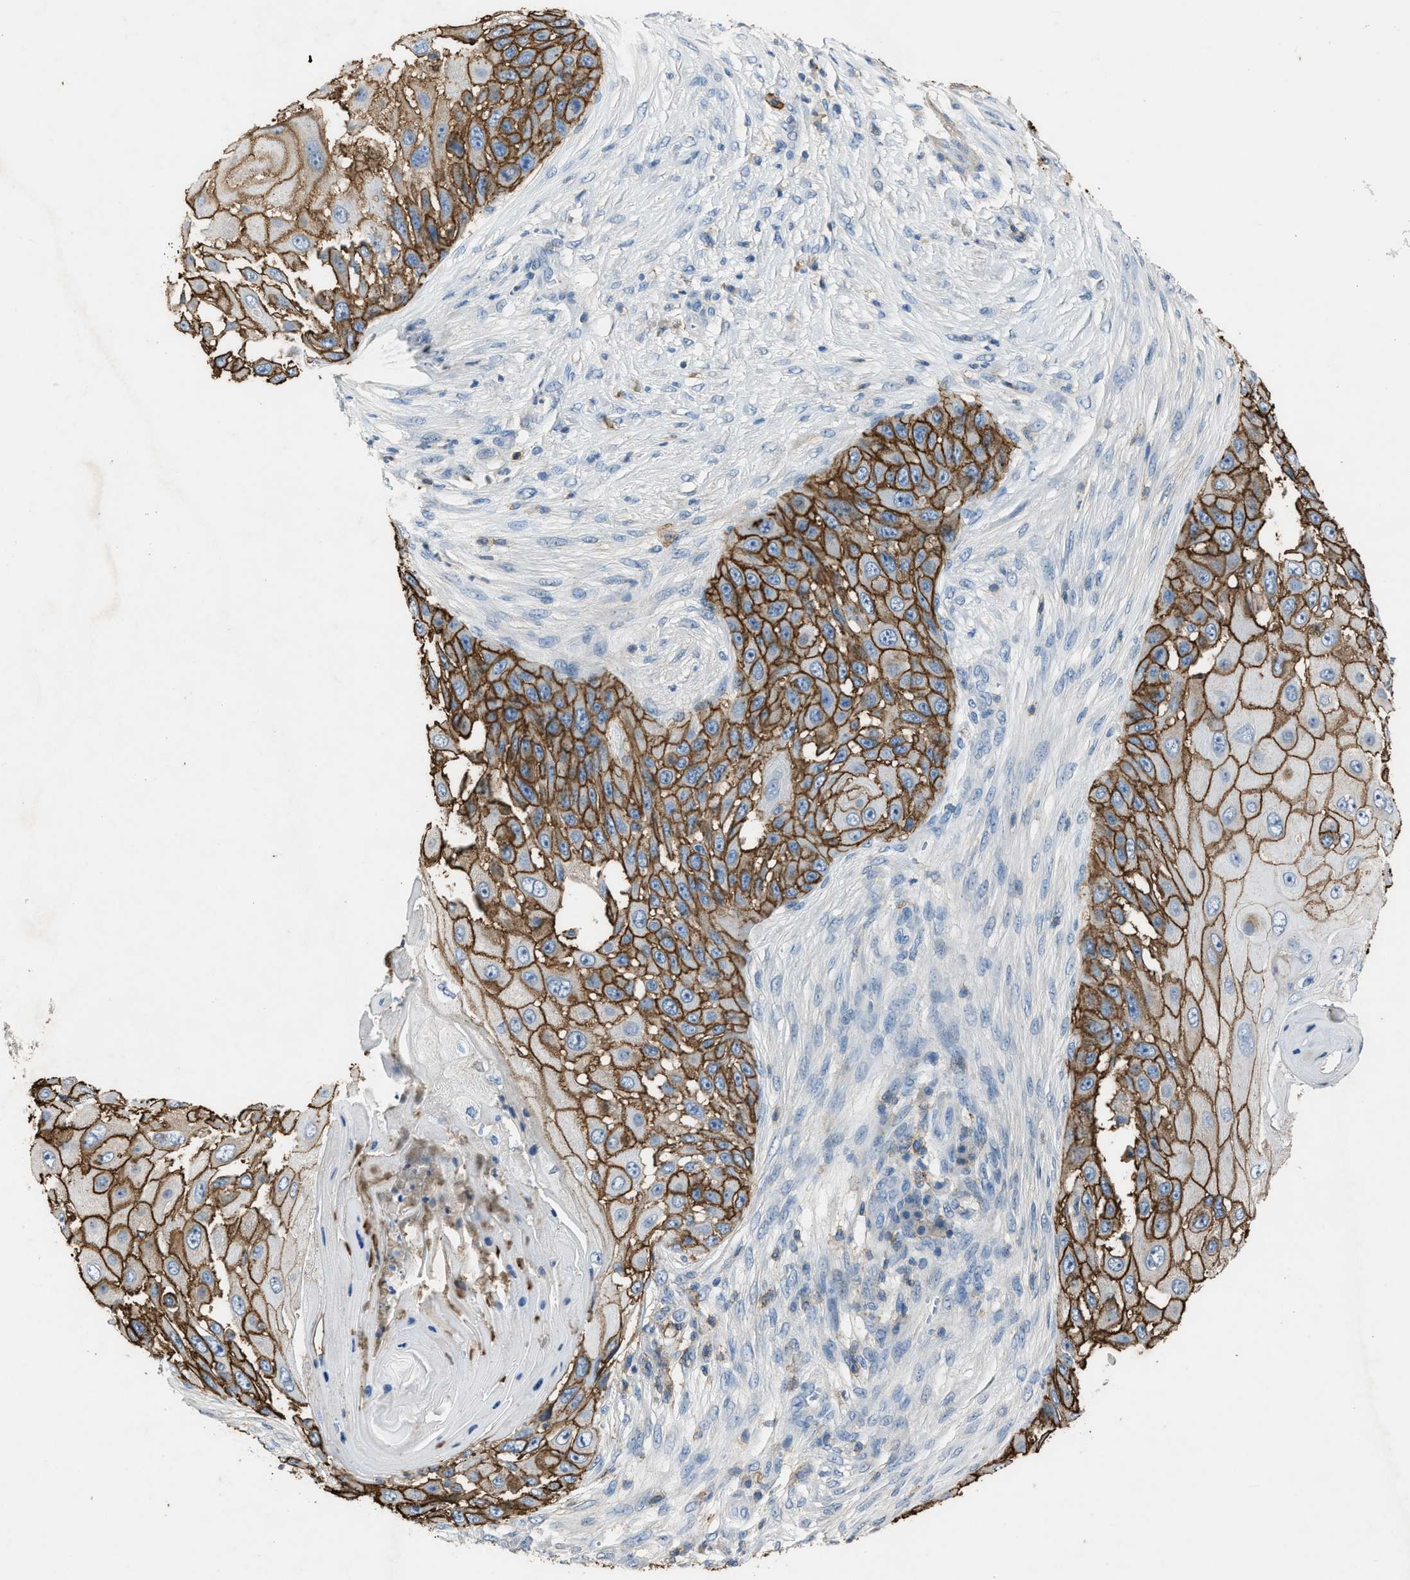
{"staining": {"intensity": "strong", "quantity": ">75%", "location": "cytoplasmic/membranous"}, "tissue": "skin cancer", "cell_type": "Tumor cells", "image_type": "cancer", "snomed": [{"axis": "morphology", "description": "Squamous cell carcinoma, NOS"}, {"axis": "topography", "description": "Skin"}], "caption": "Immunohistochemical staining of human skin cancer displays high levels of strong cytoplasmic/membranous positivity in approximately >75% of tumor cells.", "gene": "OR51E1", "patient": {"sex": "female", "age": 44}}